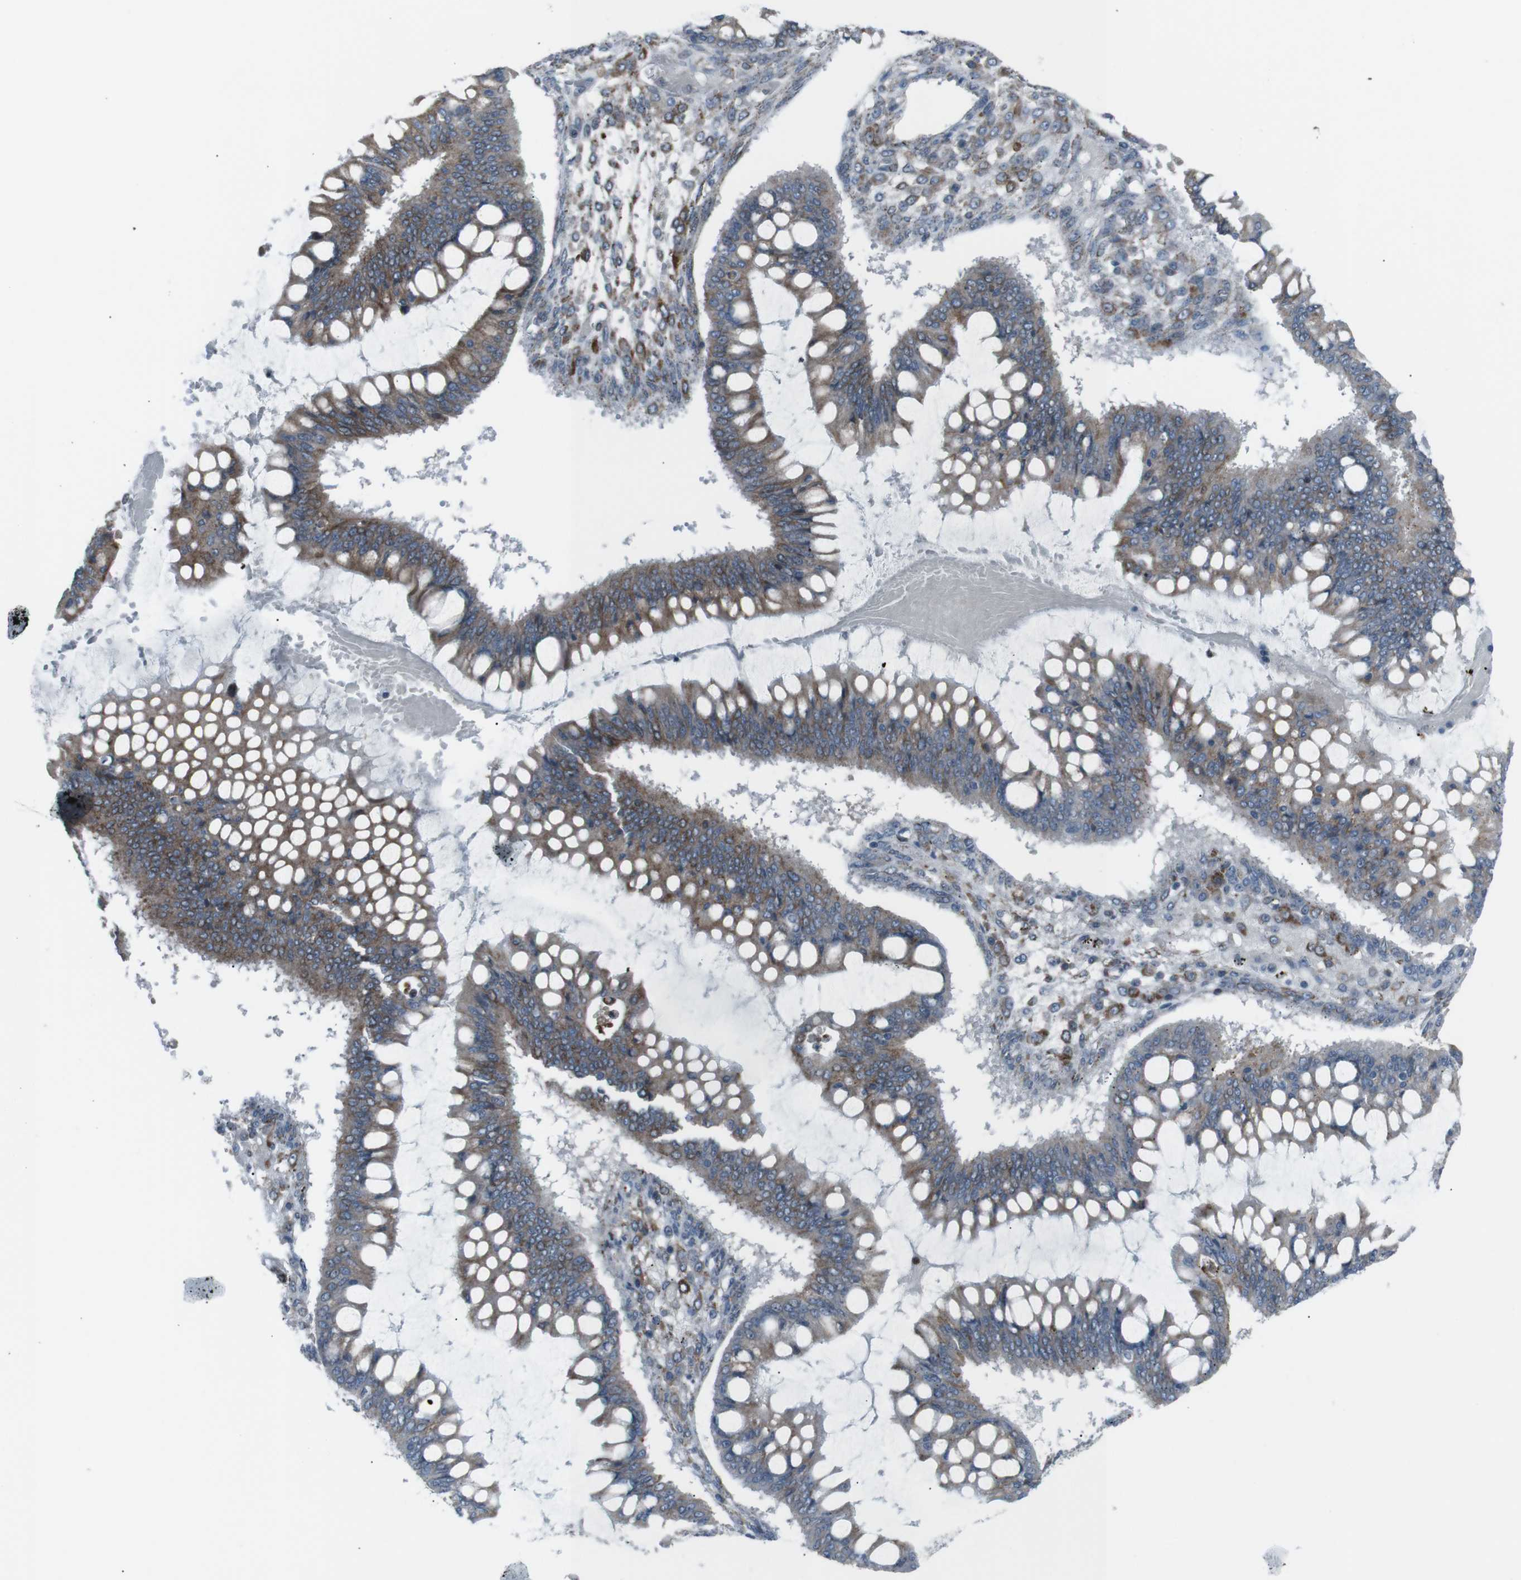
{"staining": {"intensity": "weak", "quantity": ">75%", "location": "cytoplasmic/membranous"}, "tissue": "ovarian cancer", "cell_type": "Tumor cells", "image_type": "cancer", "snomed": [{"axis": "morphology", "description": "Cystadenocarcinoma, mucinous, NOS"}, {"axis": "topography", "description": "Ovary"}], "caption": "Brown immunohistochemical staining in human mucinous cystadenocarcinoma (ovarian) displays weak cytoplasmic/membranous staining in about >75% of tumor cells. (brown staining indicates protein expression, while blue staining denotes nuclei).", "gene": "LNPK", "patient": {"sex": "female", "age": 73}}